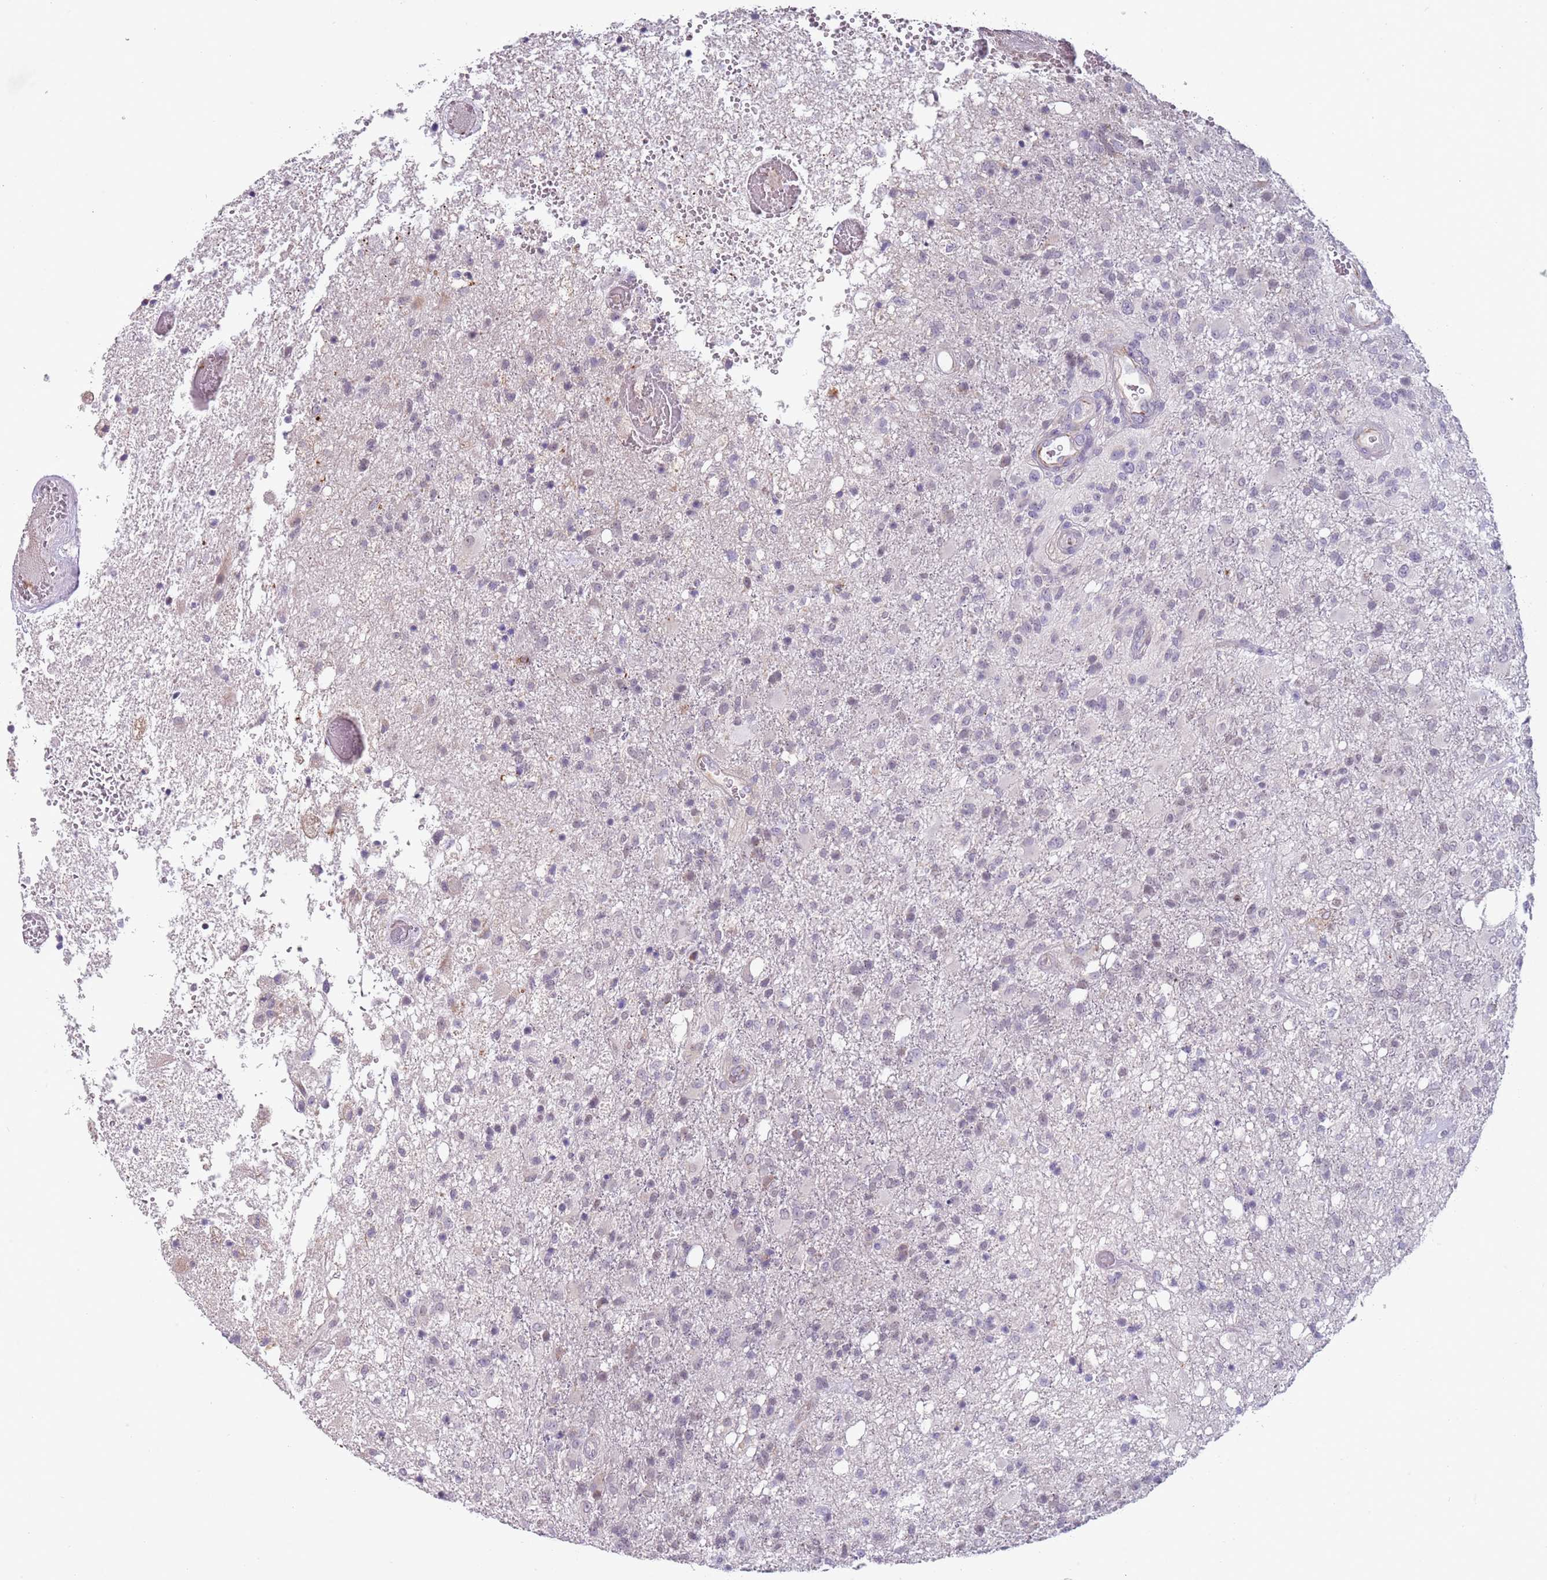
{"staining": {"intensity": "negative", "quantity": "none", "location": "none"}, "tissue": "glioma", "cell_type": "Tumor cells", "image_type": "cancer", "snomed": [{"axis": "morphology", "description": "Glioma, malignant, High grade"}, {"axis": "topography", "description": "Brain"}], "caption": "Histopathology image shows no significant protein expression in tumor cells of glioma. Nuclei are stained in blue.", "gene": "NBPF3", "patient": {"sex": "female", "age": 74}}